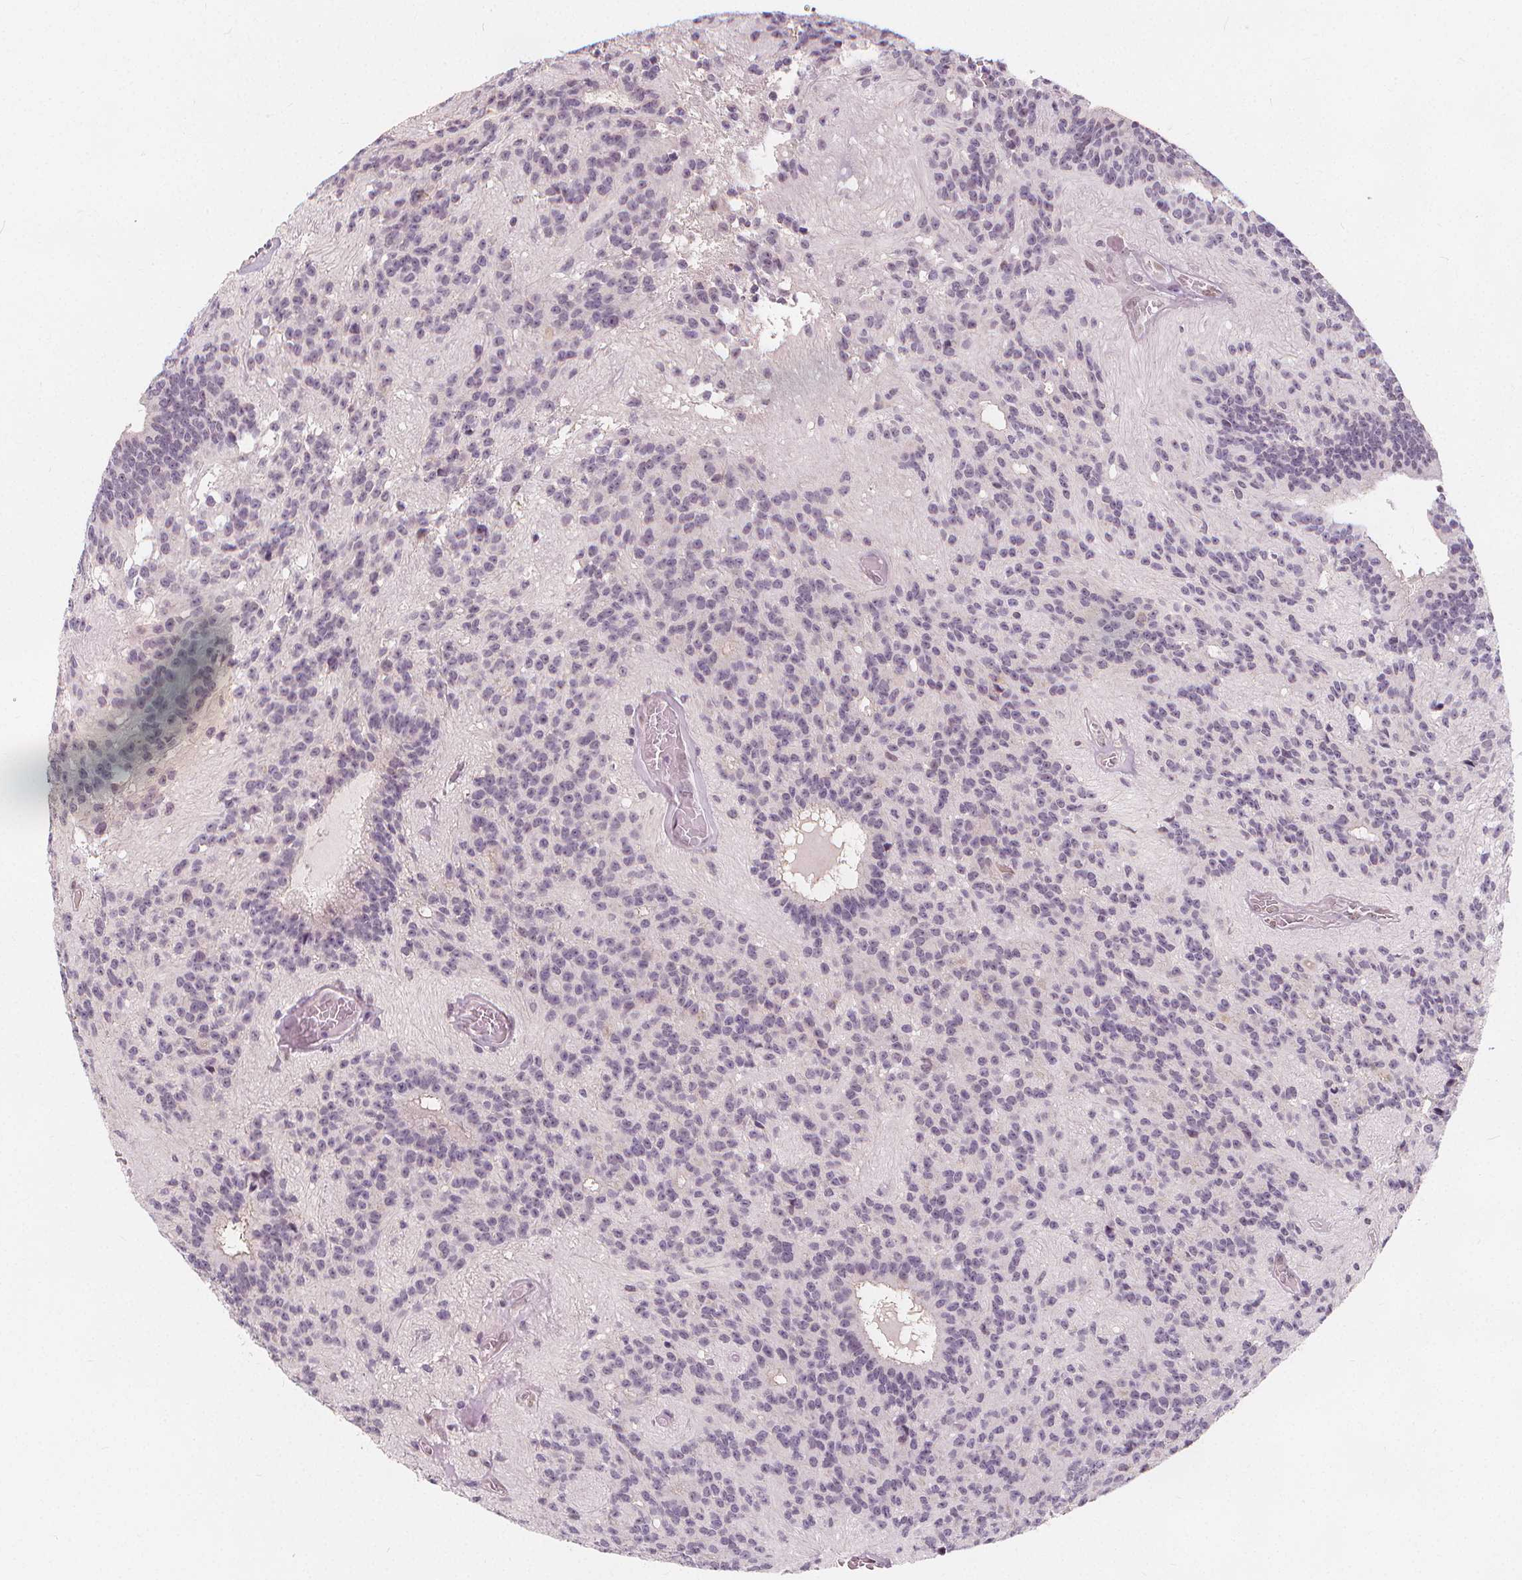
{"staining": {"intensity": "negative", "quantity": "none", "location": "none"}, "tissue": "glioma", "cell_type": "Tumor cells", "image_type": "cancer", "snomed": [{"axis": "morphology", "description": "Glioma, malignant, Low grade"}, {"axis": "topography", "description": "Brain"}], "caption": "IHC histopathology image of neoplastic tissue: human glioma stained with DAB displays no significant protein staining in tumor cells.", "gene": "DRC3", "patient": {"sex": "male", "age": 31}}